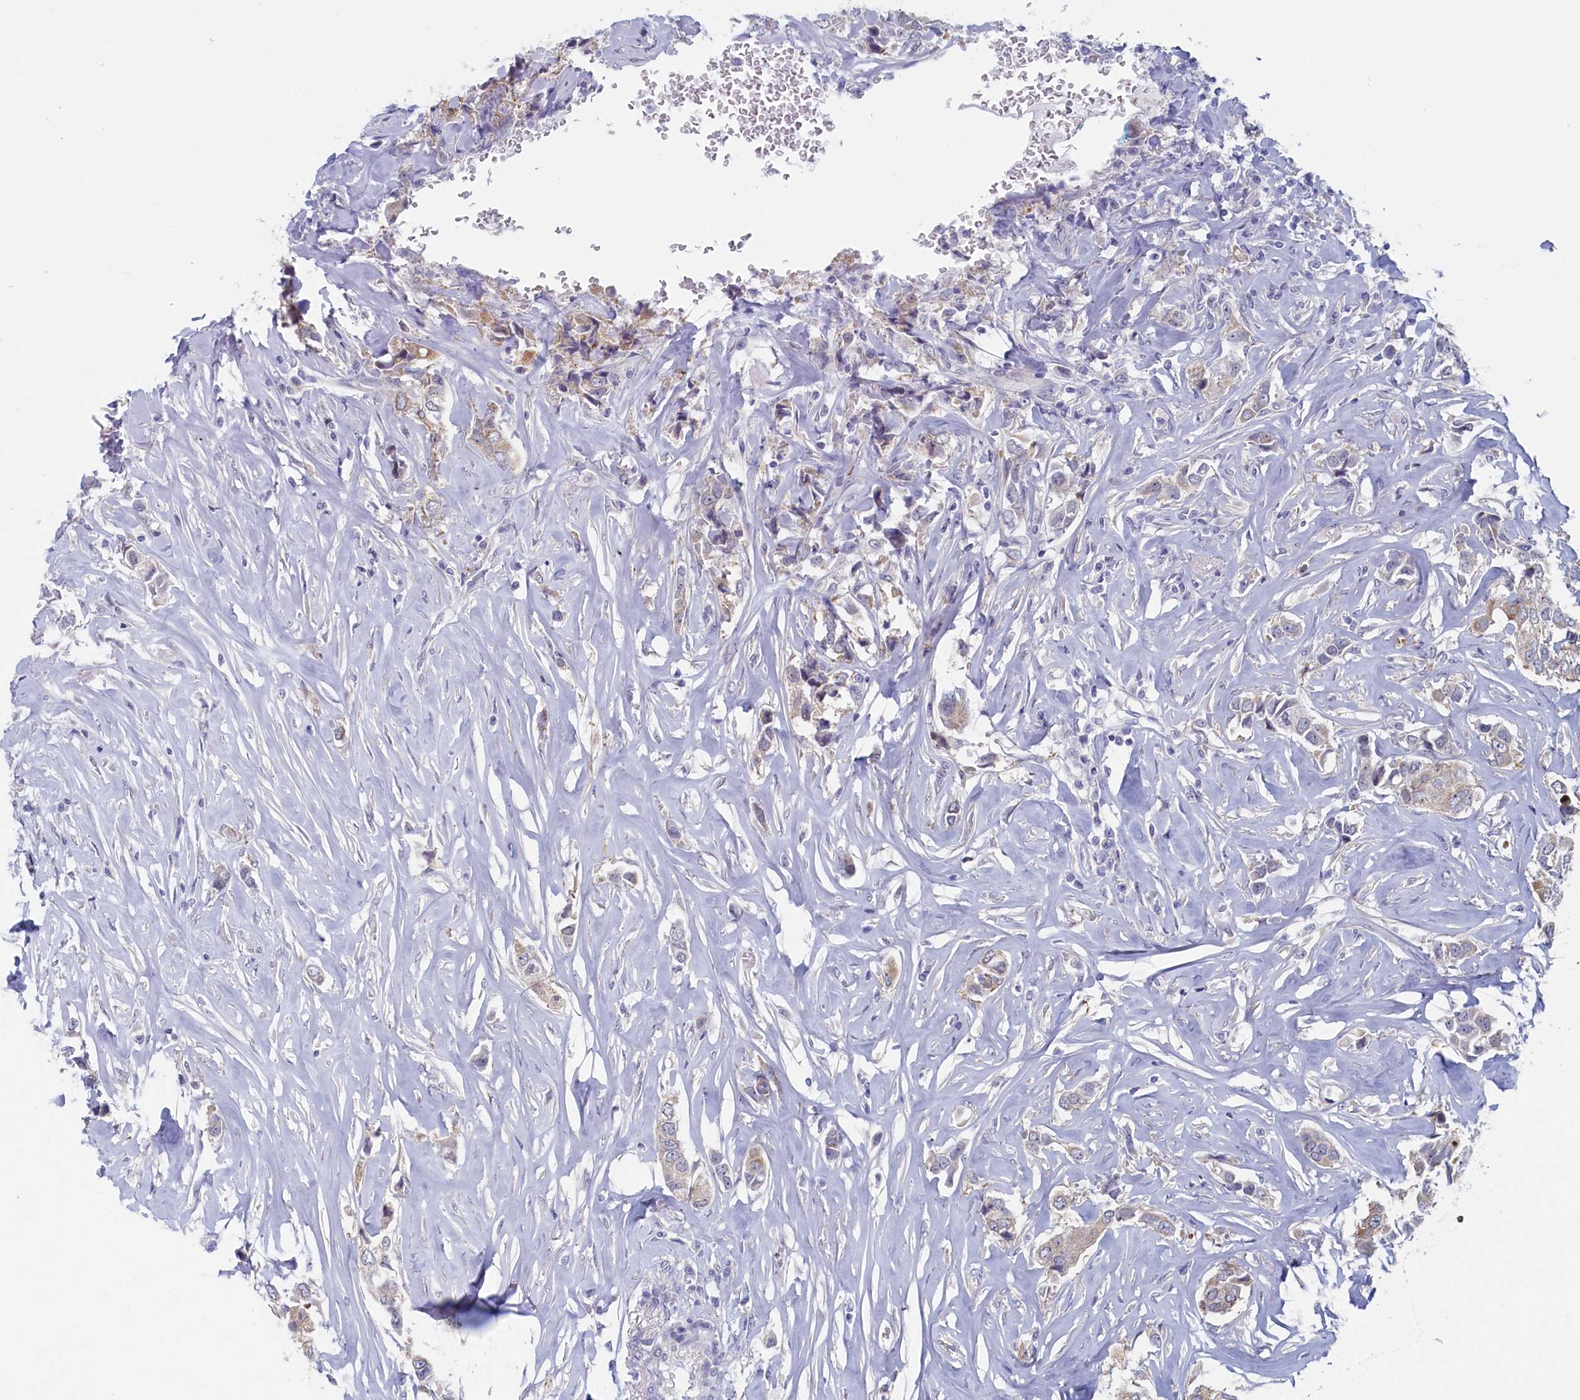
{"staining": {"intensity": "weak", "quantity": "<25%", "location": "cytoplasmic/membranous"}, "tissue": "breast cancer", "cell_type": "Tumor cells", "image_type": "cancer", "snomed": [{"axis": "morphology", "description": "Duct carcinoma"}, {"axis": "topography", "description": "Breast"}], "caption": "Invasive ductal carcinoma (breast) was stained to show a protein in brown. There is no significant staining in tumor cells.", "gene": "WDR76", "patient": {"sex": "female", "age": 80}}